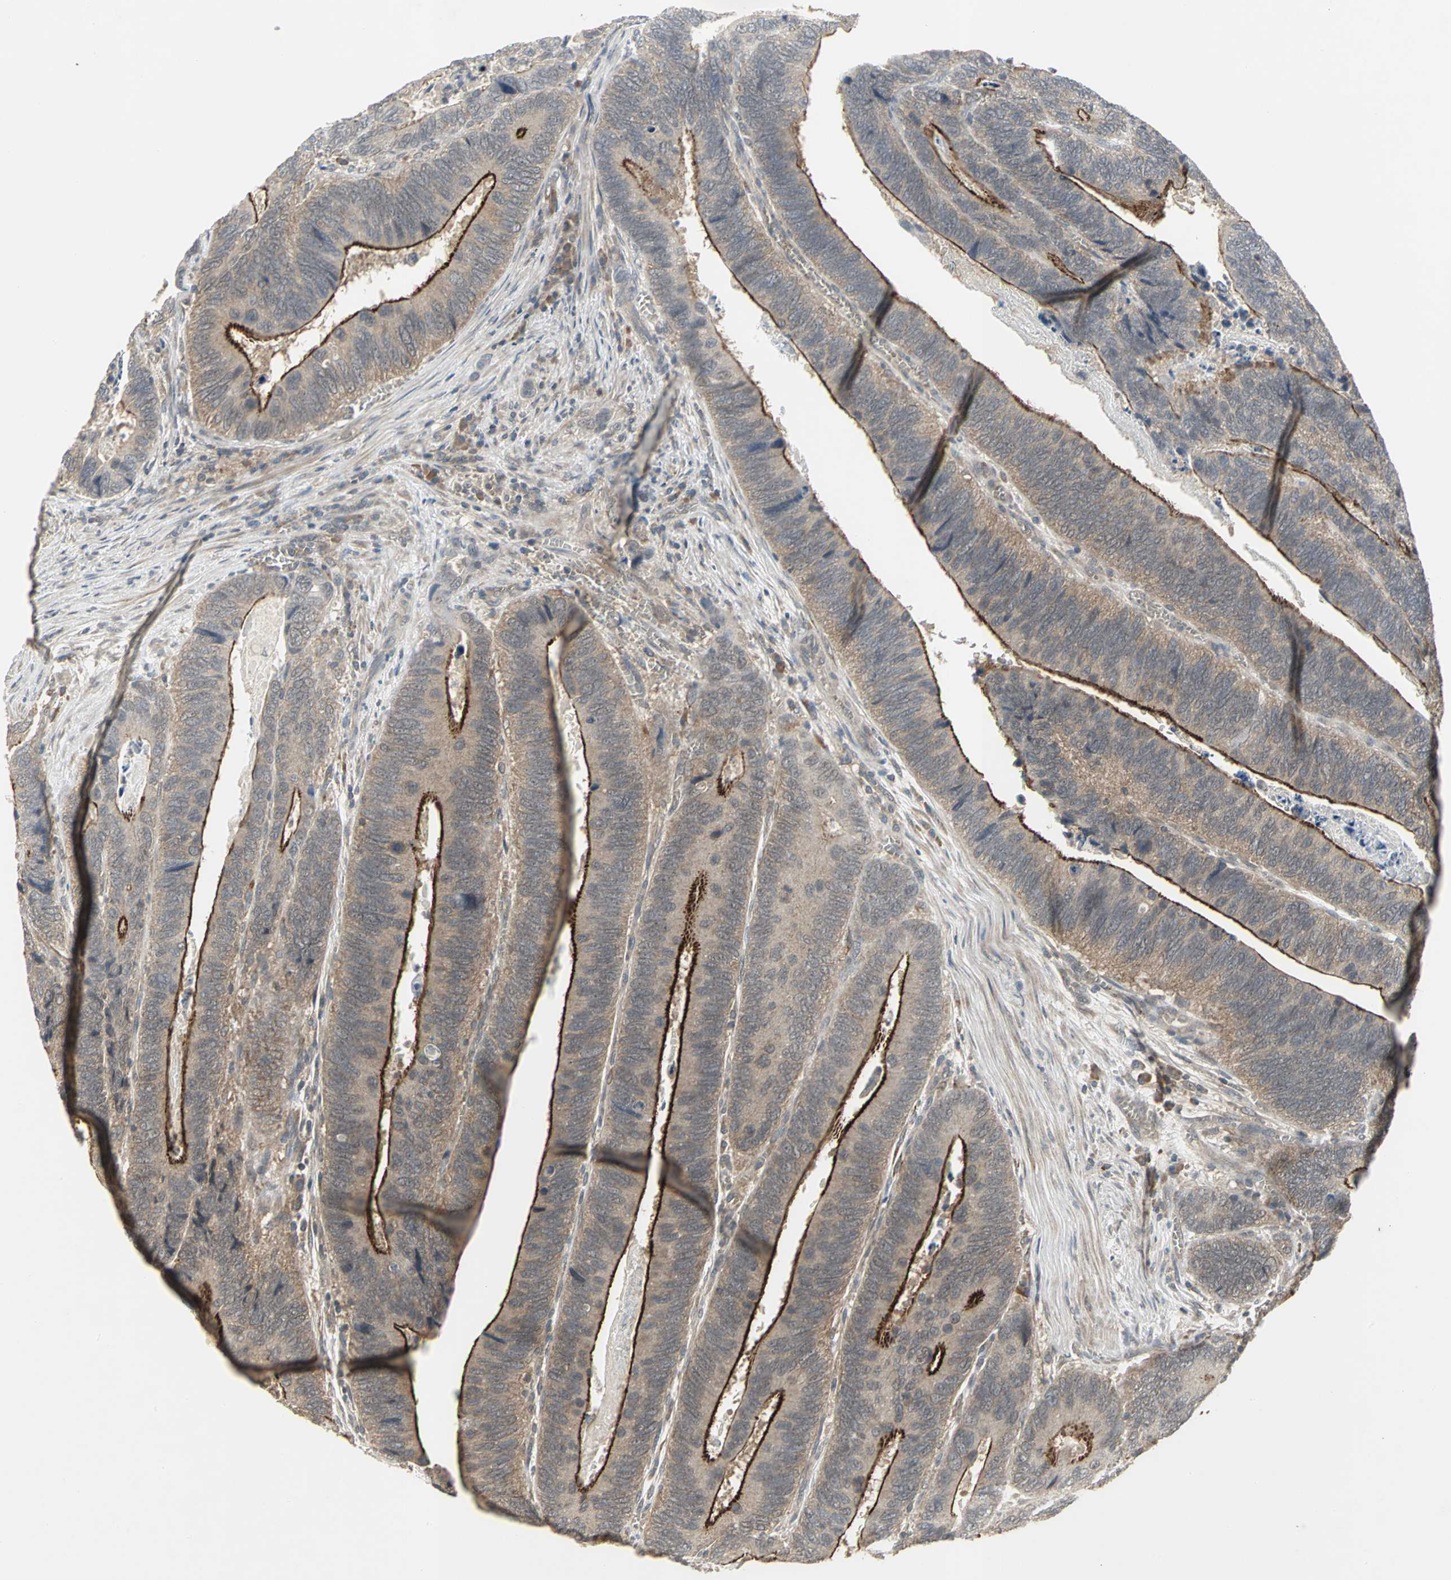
{"staining": {"intensity": "weak", "quantity": ">75%", "location": "cytoplasmic/membranous"}, "tissue": "colorectal cancer", "cell_type": "Tumor cells", "image_type": "cancer", "snomed": [{"axis": "morphology", "description": "Adenocarcinoma, NOS"}, {"axis": "topography", "description": "Colon"}], "caption": "Immunohistochemical staining of colorectal adenocarcinoma exhibits low levels of weak cytoplasmic/membranous protein positivity in about >75% of tumor cells. (IHC, brightfield microscopy, high magnification).", "gene": "KEAP1", "patient": {"sex": "male", "age": 72}}